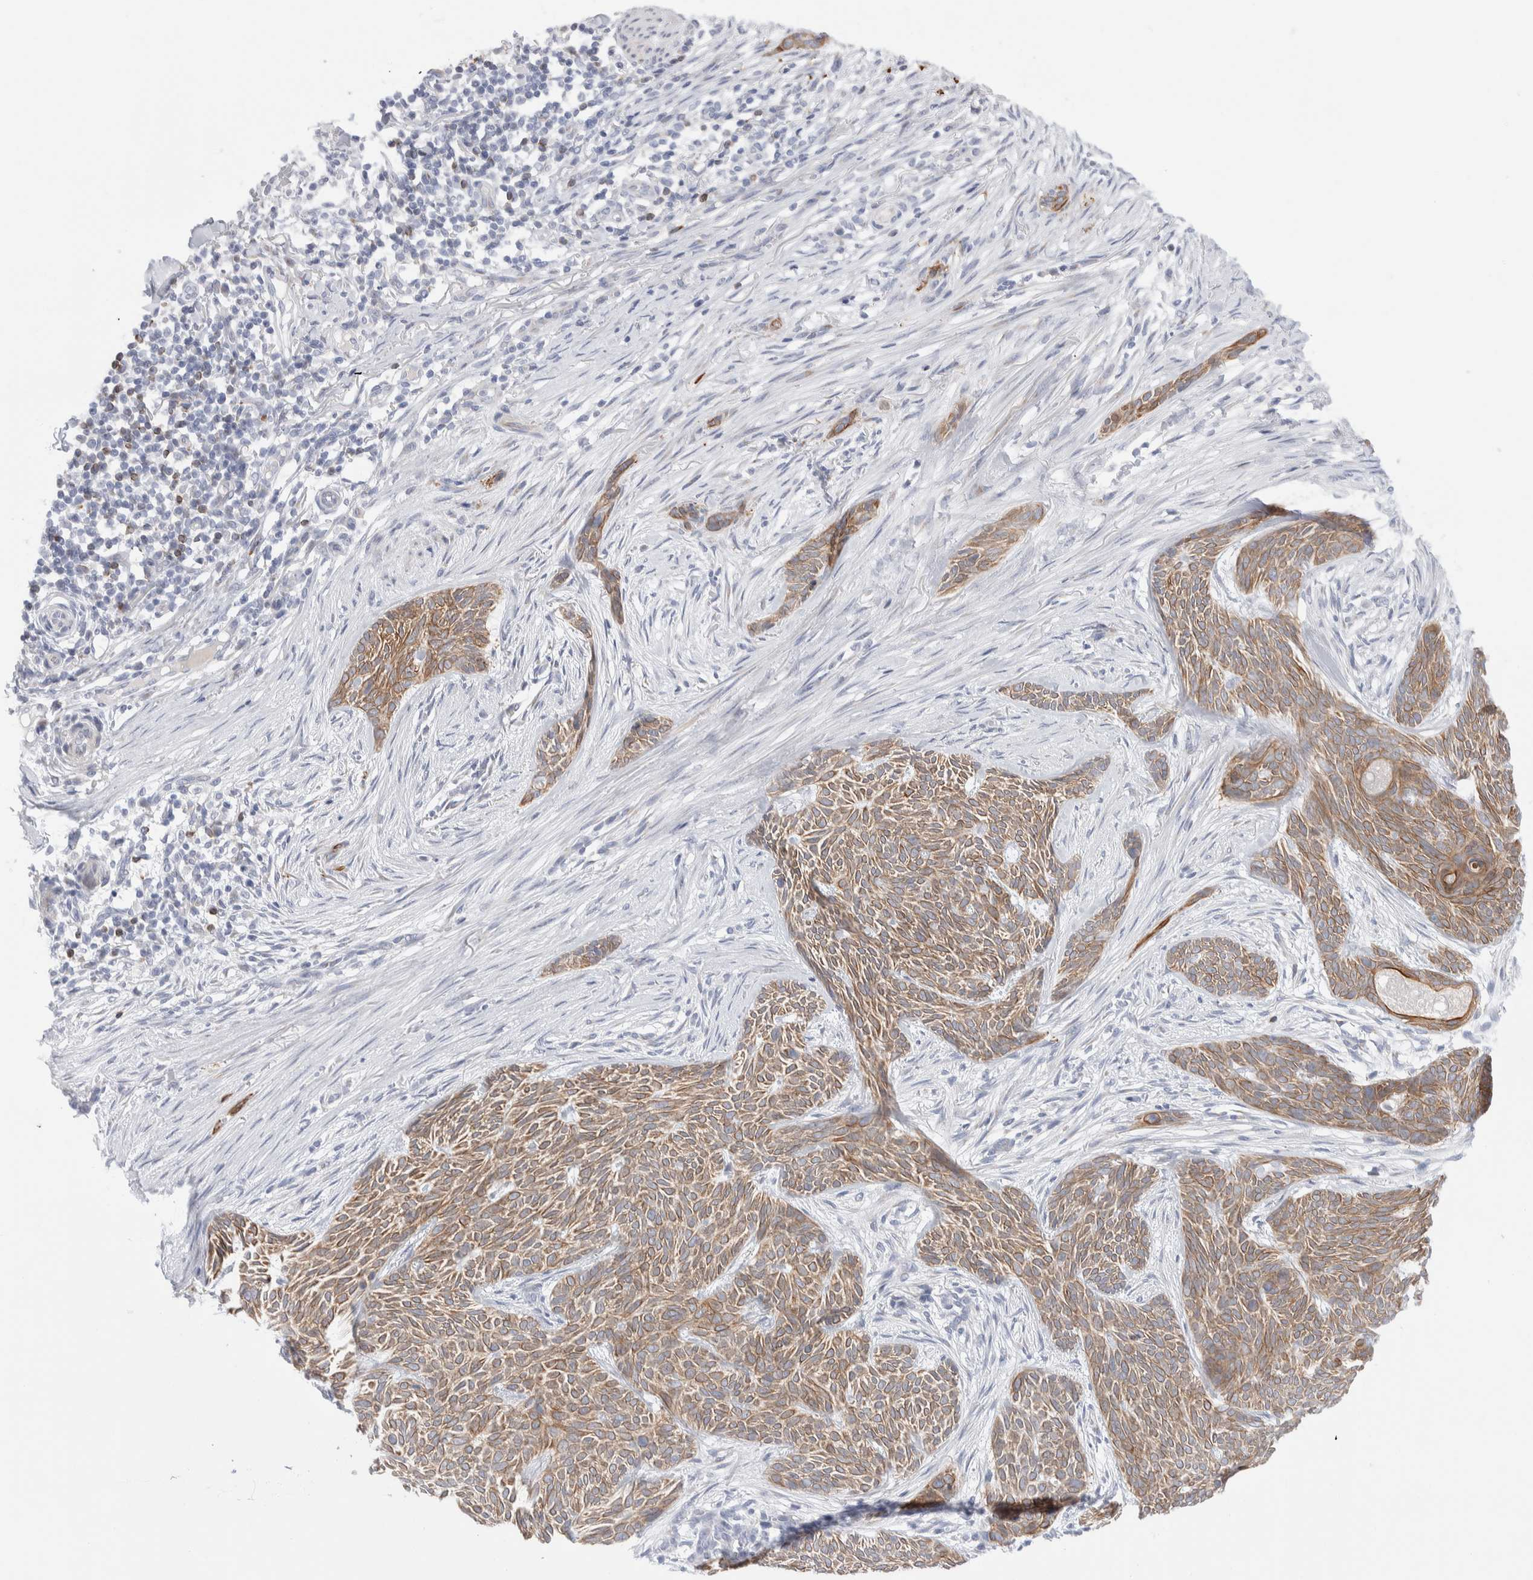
{"staining": {"intensity": "moderate", "quantity": ">75%", "location": "cytoplasmic/membranous"}, "tissue": "skin cancer", "cell_type": "Tumor cells", "image_type": "cancer", "snomed": [{"axis": "morphology", "description": "Basal cell carcinoma"}, {"axis": "topography", "description": "Skin"}], "caption": "DAB (3,3'-diaminobenzidine) immunohistochemical staining of skin cancer shows moderate cytoplasmic/membranous protein staining in approximately >75% of tumor cells.", "gene": "C1orf112", "patient": {"sex": "female", "age": 59}}